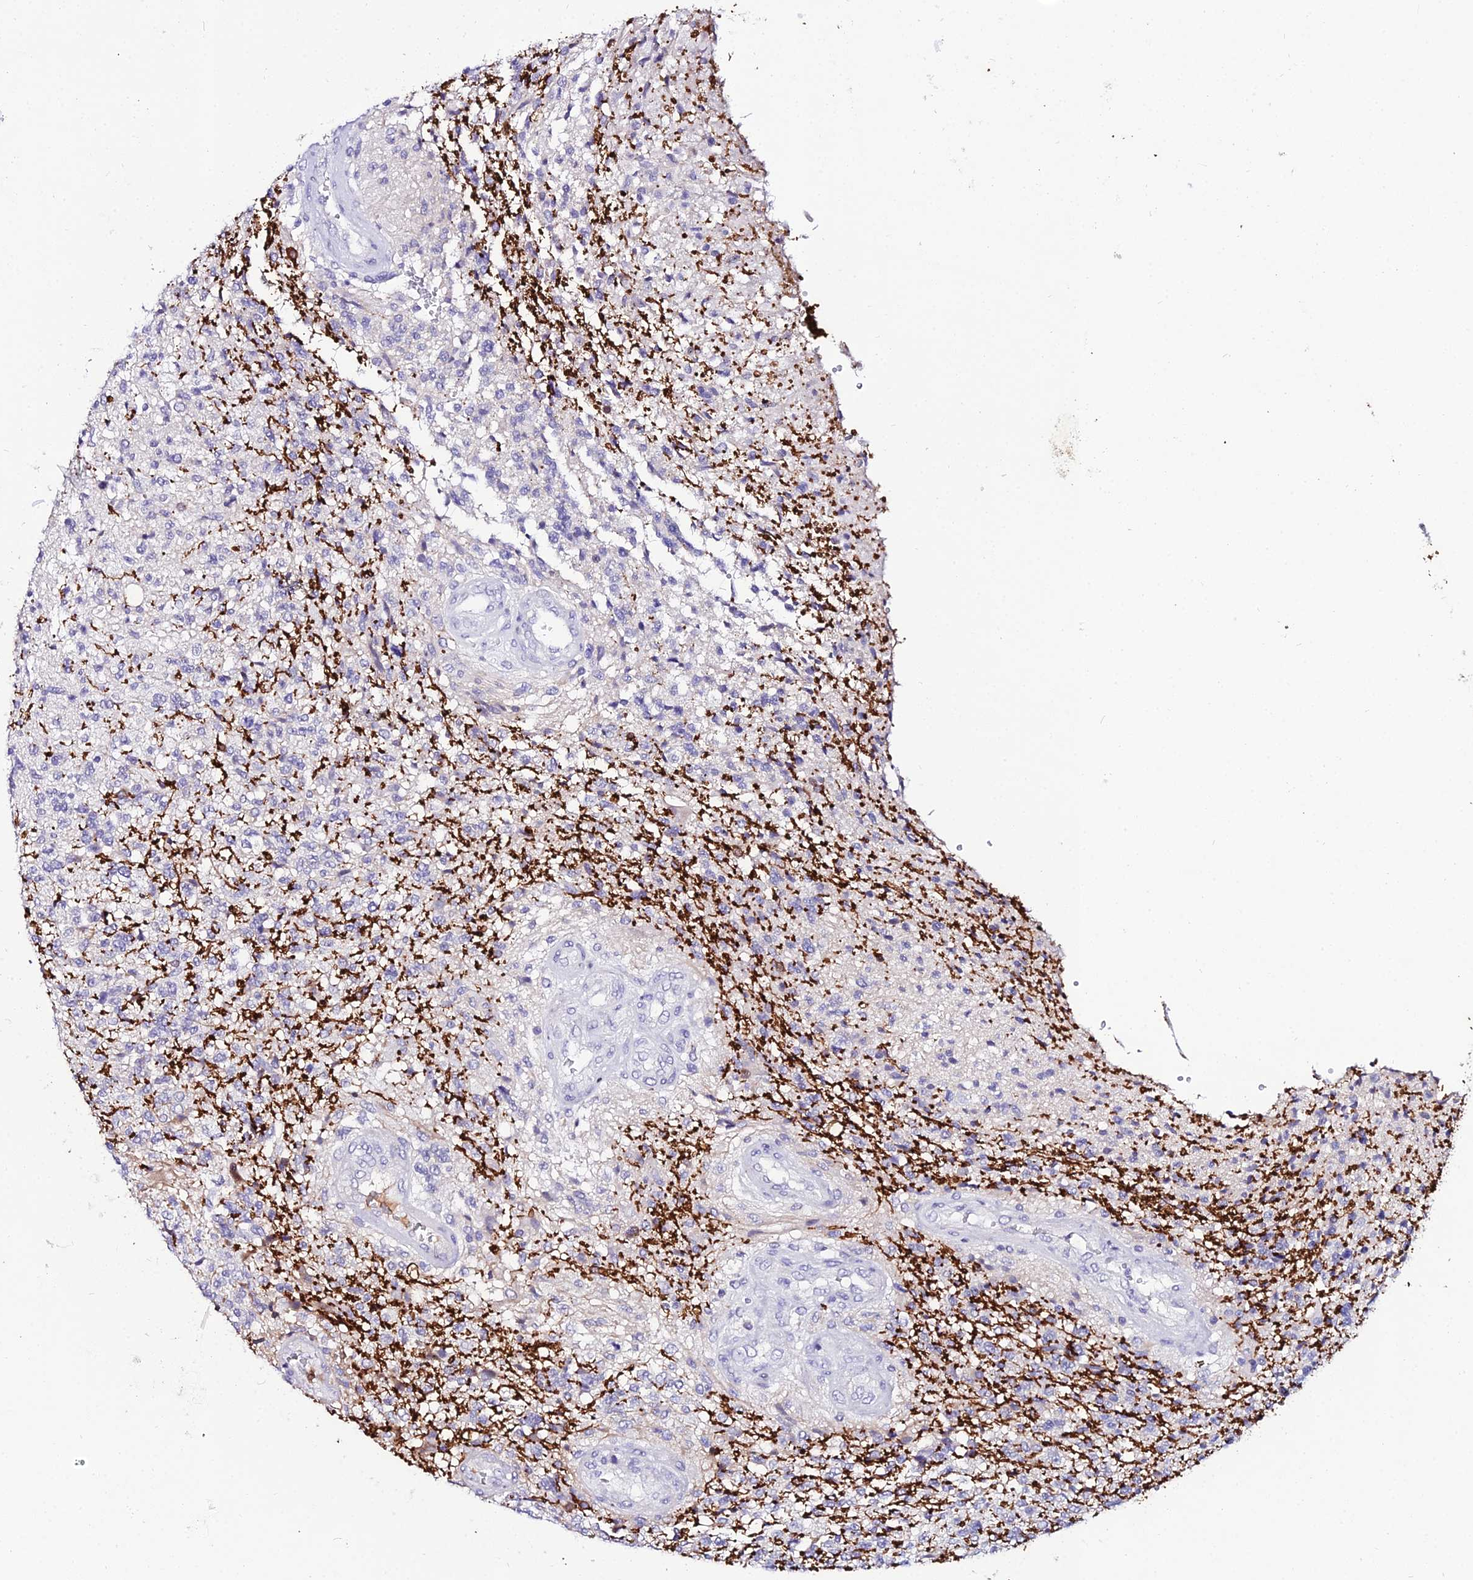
{"staining": {"intensity": "negative", "quantity": "none", "location": "none"}, "tissue": "glioma", "cell_type": "Tumor cells", "image_type": "cancer", "snomed": [{"axis": "morphology", "description": "Glioma, malignant, High grade"}, {"axis": "topography", "description": "Brain"}], "caption": "The immunohistochemistry photomicrograph has no significant expression in tumor cells of malignant glioma (high-grade) tissue.", "gene": "DEFB132", "patient": {"sex": "male", "age": 56}}